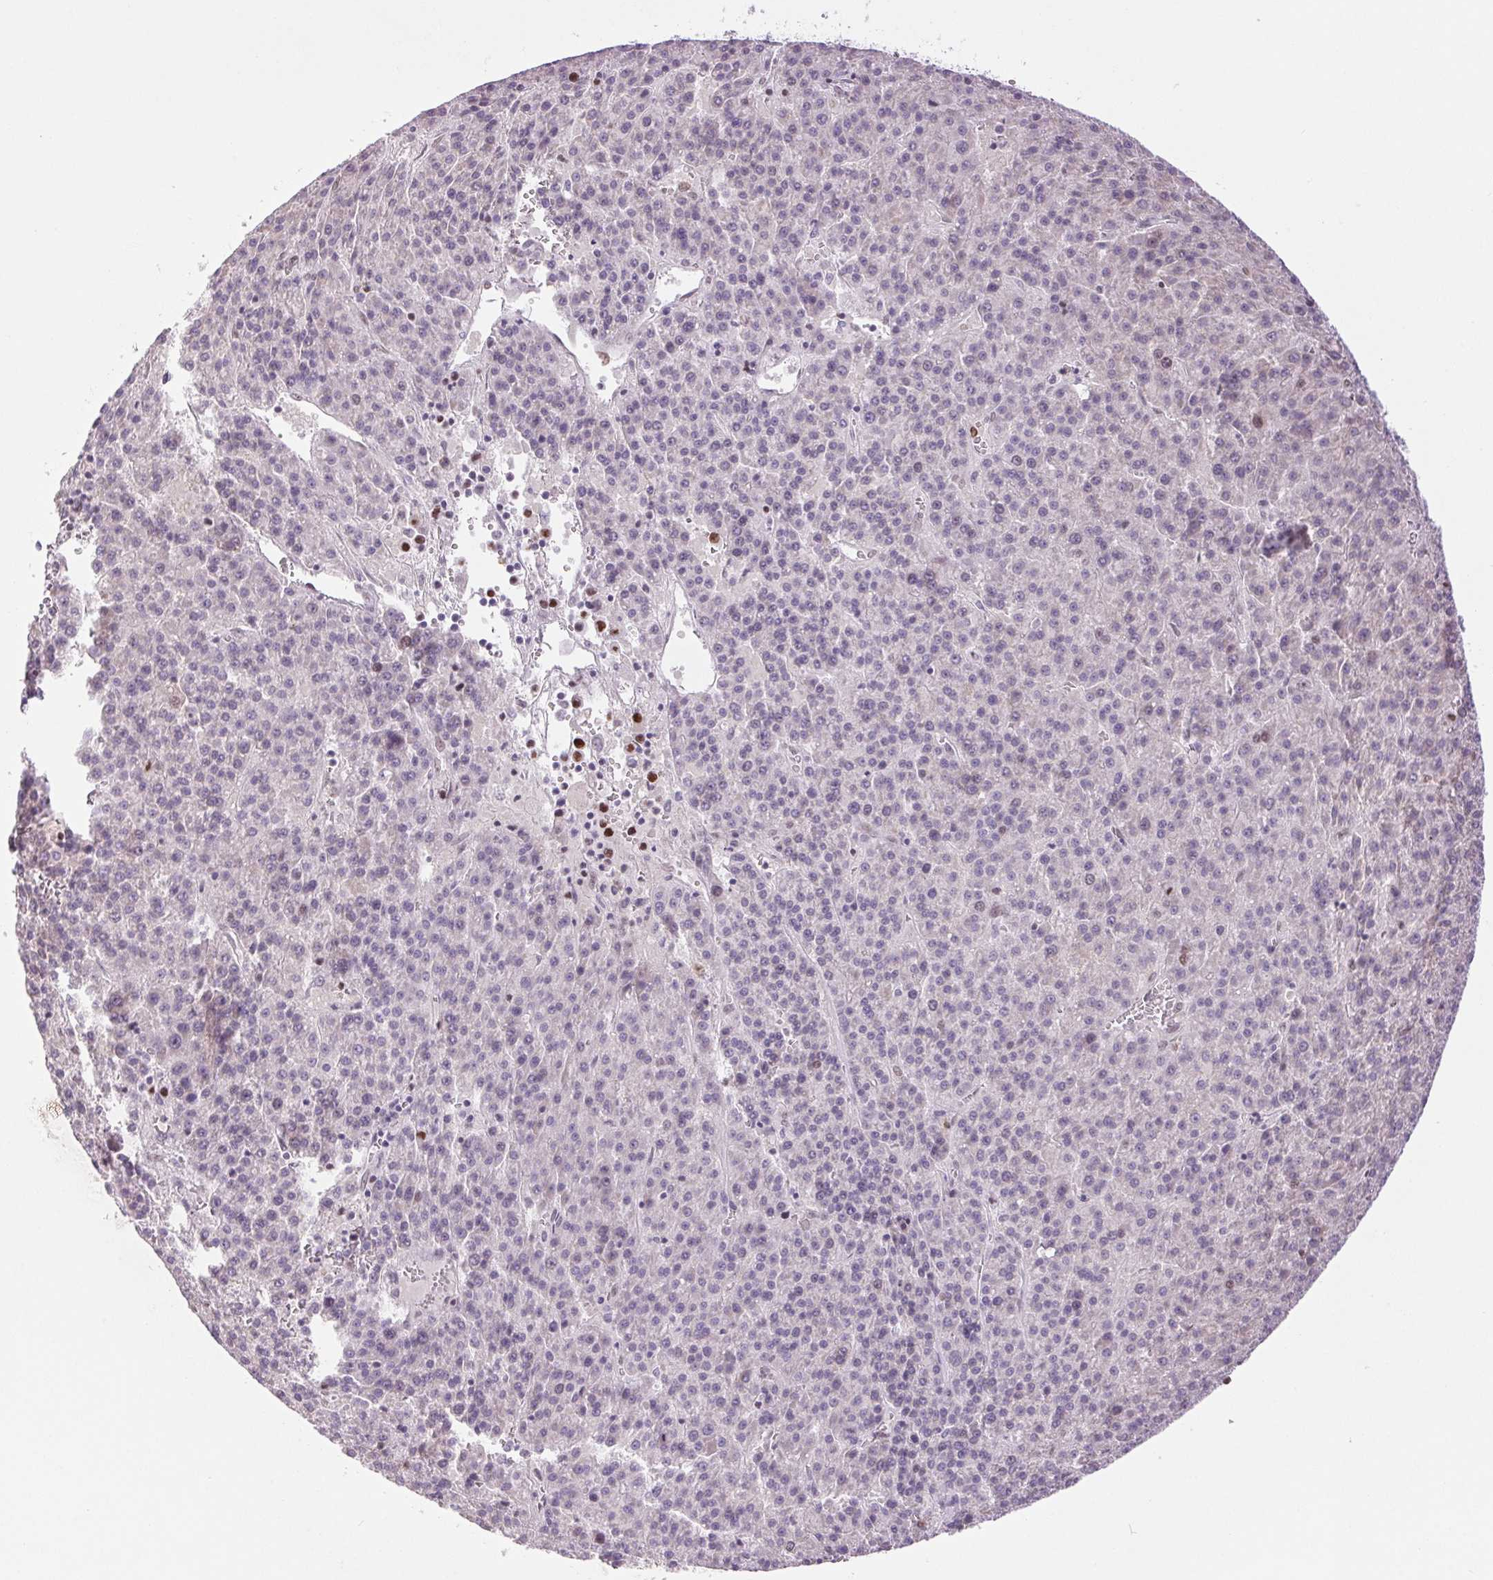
{"staining": {"intensity": "negative", "quantity": "none", "location": "none"}, "tissue": "liver cancer", "cell_type": "Tumor cells", "image_type": "cancer", "snomed": [{"axis": "morphology", "description": "Carcinoma, Hepatocellular, NOS"}, {"axis": "topography", "description": "Liver"}], "caption": "IHC of liver cancer shows no expression in tumor cells.", "gene": "SMIM6", "patient": {"sex": "female", "age": 58}}